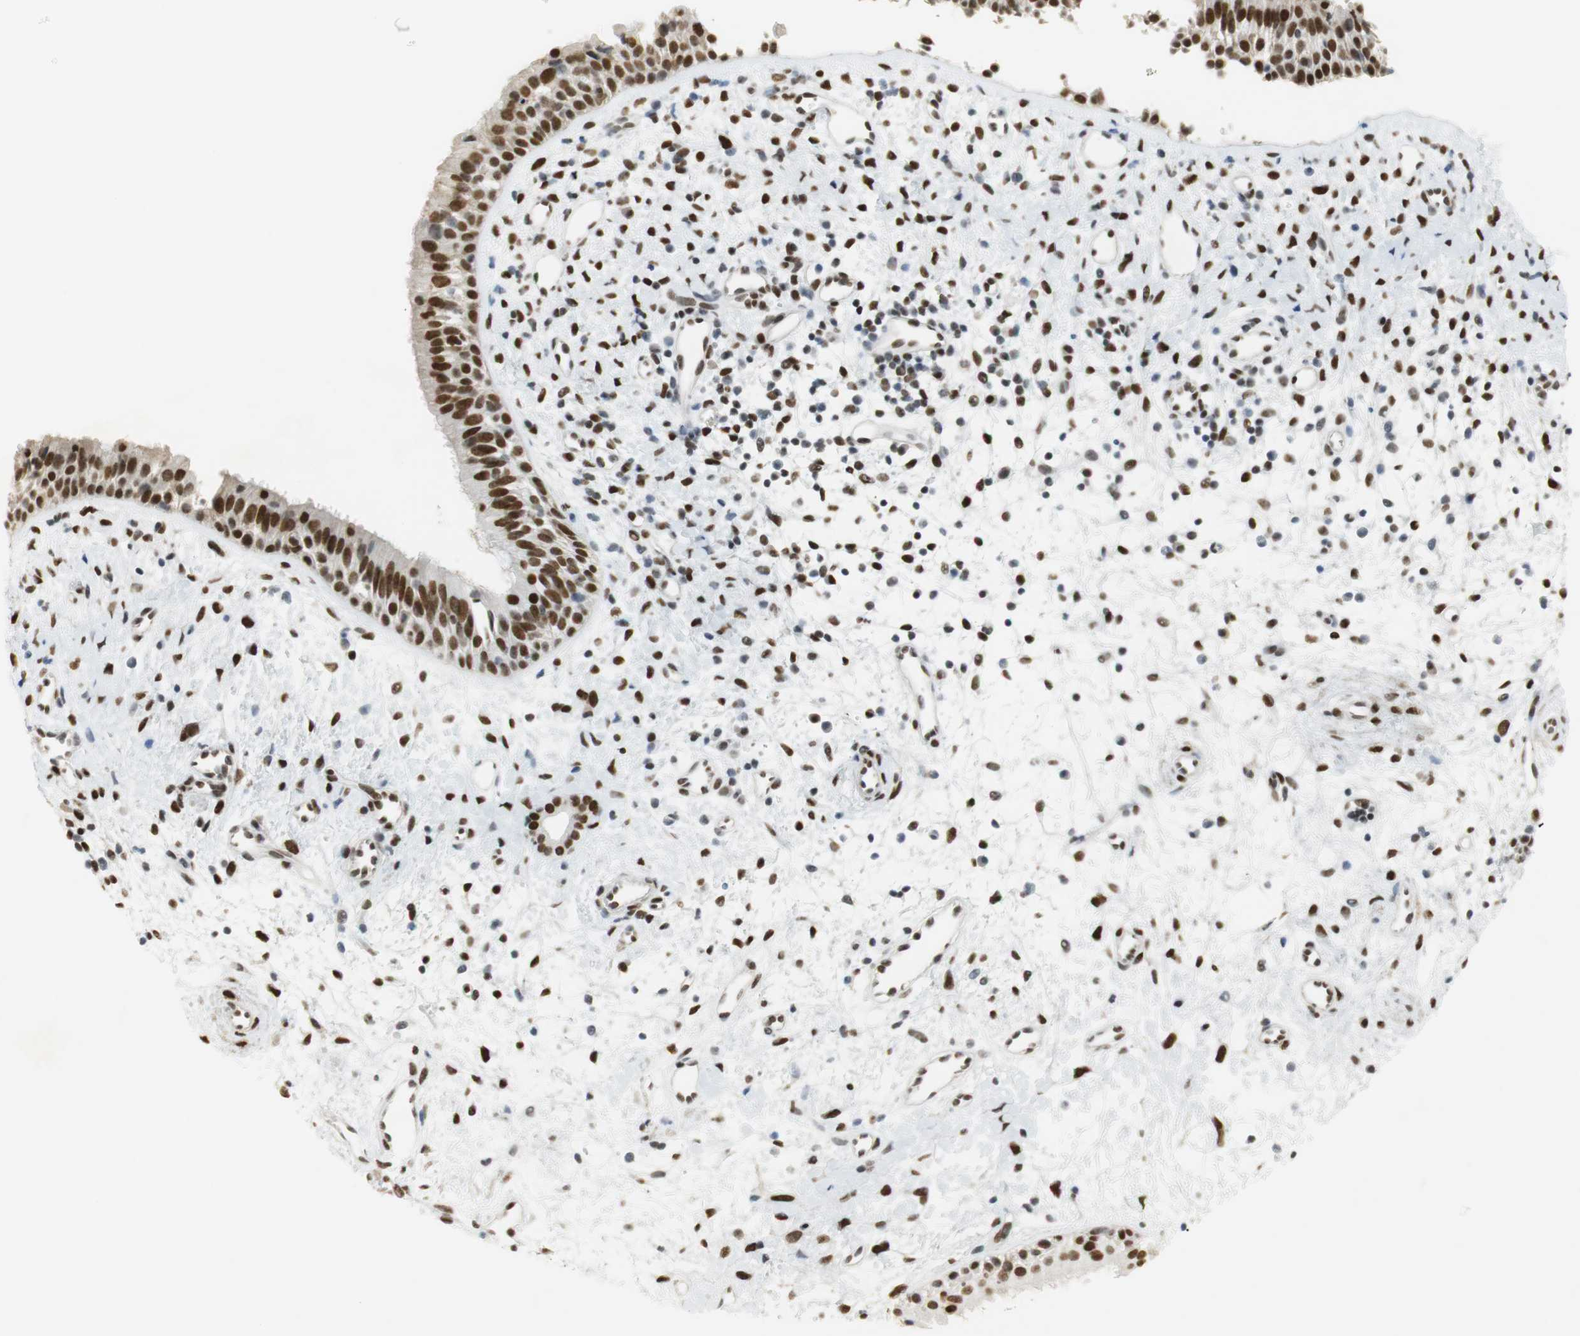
{"staining": {"intensity": "strong", "quantity": ">75%", "location": "nuclear"}, "tissue": "nasopharynx", "cell_type": "Respiratory epithelial cells", "image_type": "normal", "snomed": [{"axis": "morphology", "description": "Normal tissue, NOS"}, {"axis": "topography", "description": "Nasopharynx"}], "caption": "Immunohistochemical staining of normal nasopharynx exhibits >75% levels of strong nuclear protein positivity in approximately >75% of respiratory epithelial cells.", "gene": "BMI1", "patient": {"sex": "male", "age": 22}}